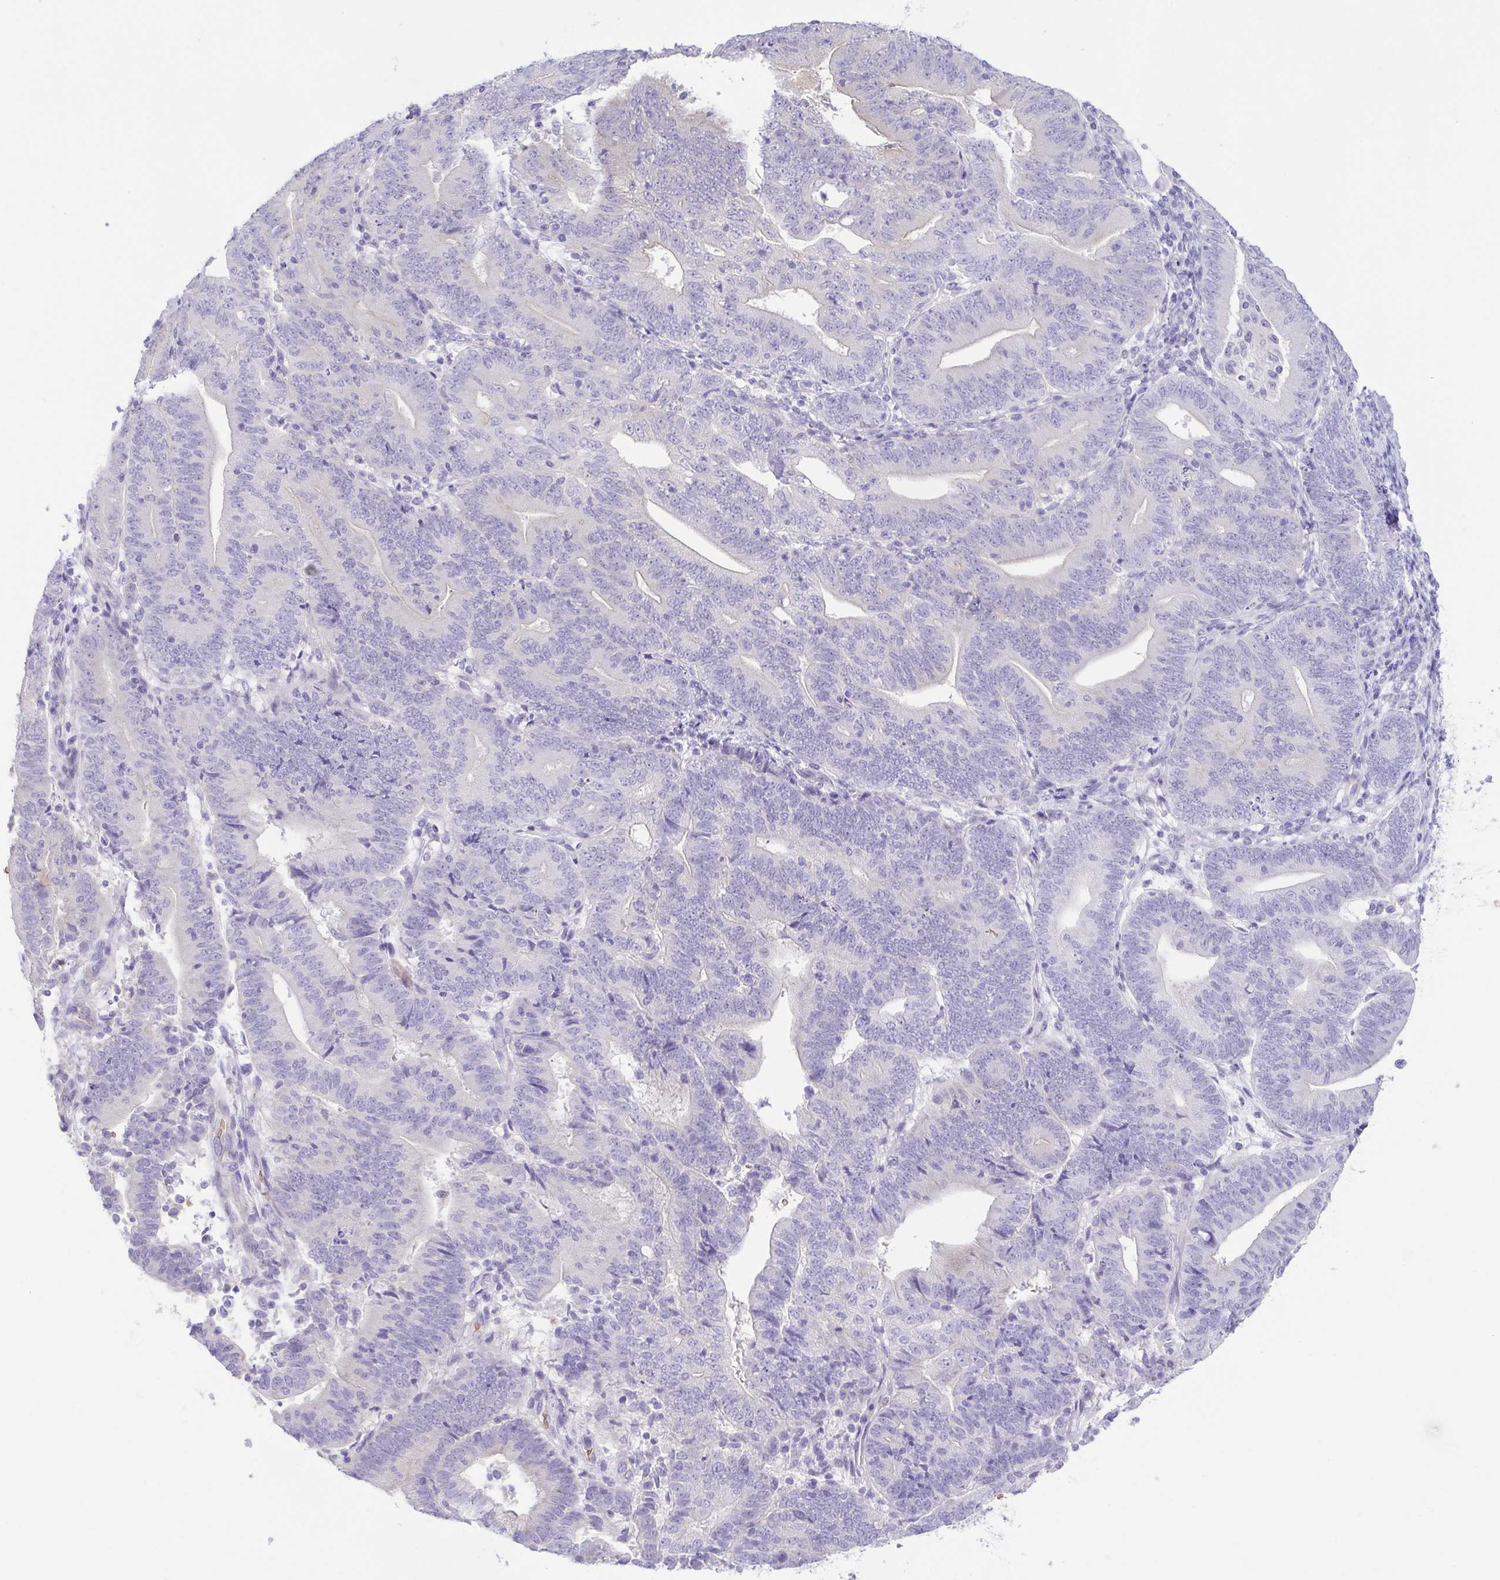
{"staining": {"intensity": "negative", "quantity": "none", "location": "none"}, "tissue": "endometrial cancer", "cell_type": "Tumor cells", "image_type": "cancer", "snomed": [{"axis": "morphology", "description": "Adenocarcinoma, NOS"}, {"axis": "topography", "description": "Endometrium"}], "caption": "Protein analysis of endometrial cancer (adenocarcinoma) shows no significant expression in tumor cells. (Immunohistochemistry (ihc), brightfield microscopy, high magnification).", "gene": "EPB42", "patient": {"sex": "female", "age": 70}}